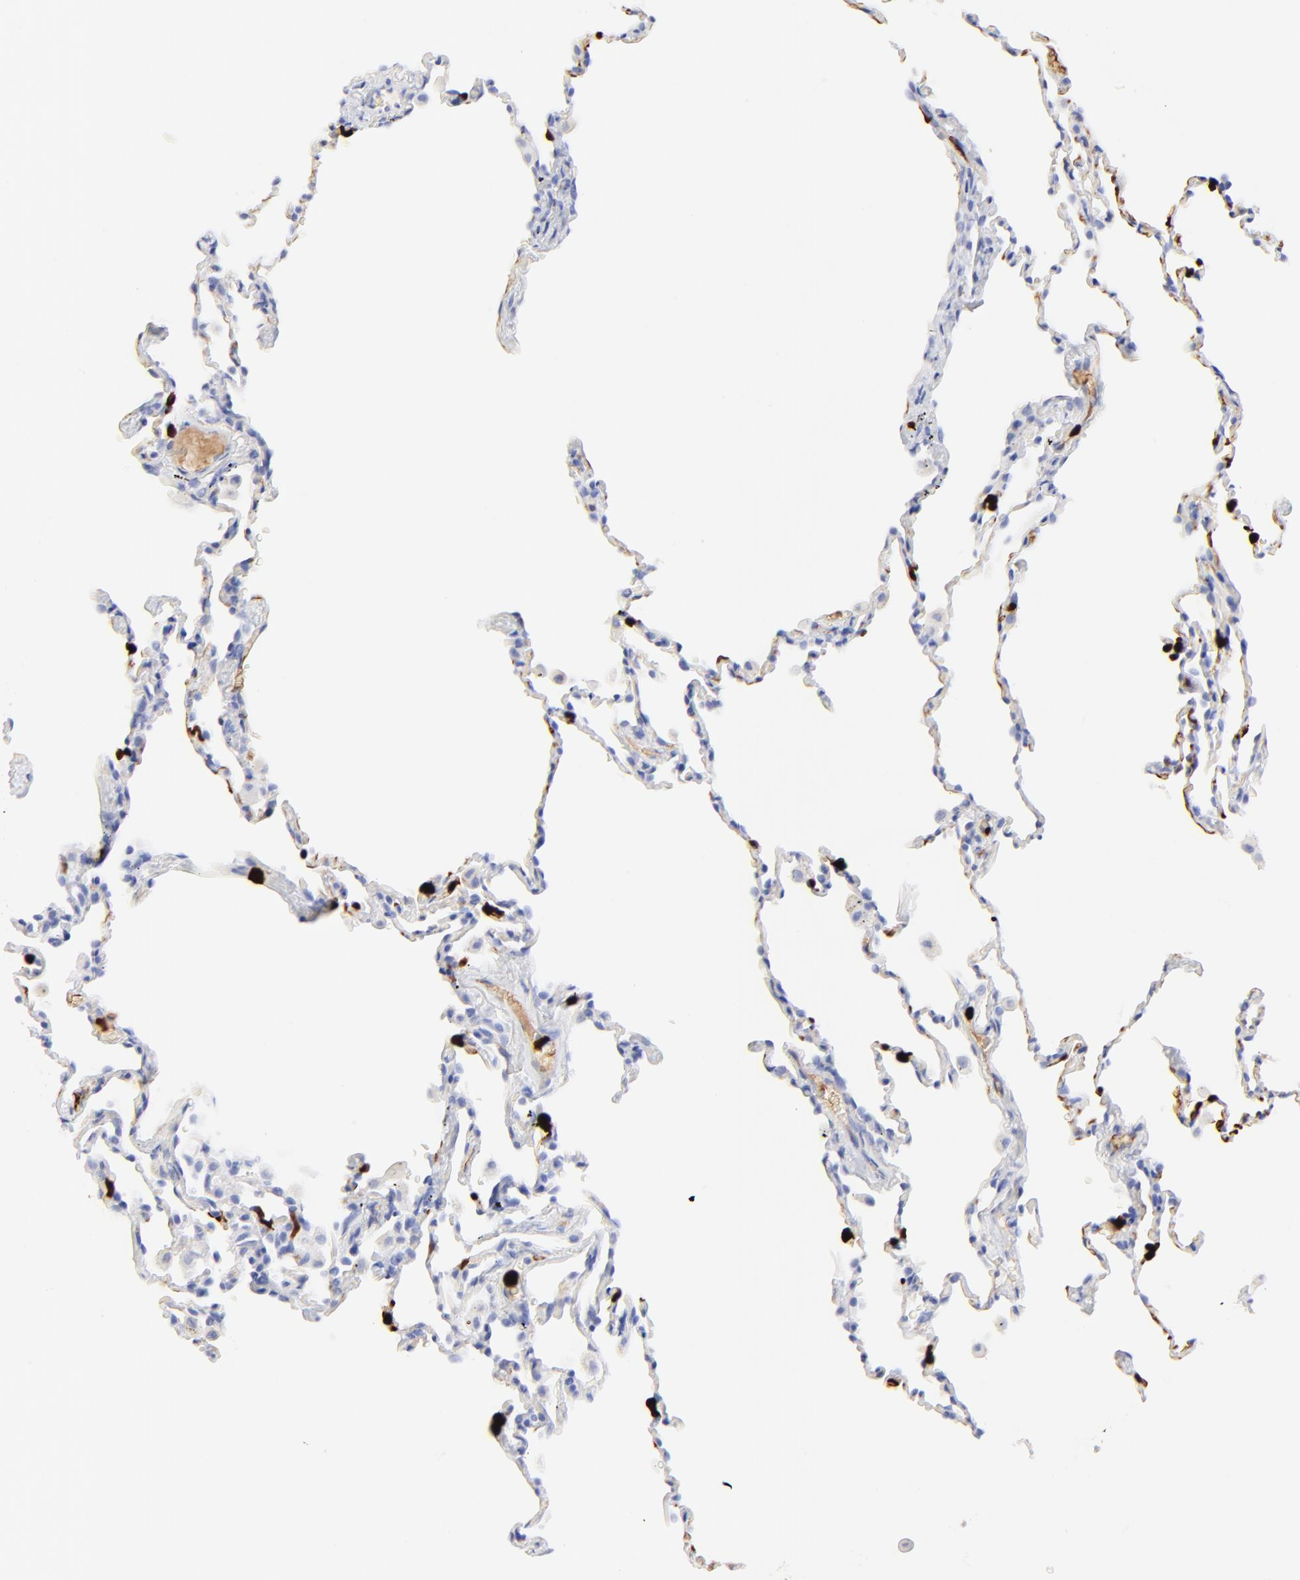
{"staining": {"intensity": "negative", "quantity": "none", "location": "none"}, "tissue": "lung", "cell_type": "Alveolar cells", "image_type": "normal", "snomed": [{"axis": "morphology", "description": "Normal tissue, NOS"}, {"axis": "morphology", "description": "Soft tissue tumor metastatic"}, {"axis": "topography", "description": "Lung"}], "caption": "The image demonstrates no significant expression in alveolar cells of lung.", "gene": "S100A12", "patient": {"sex": "male", "age": 59}}